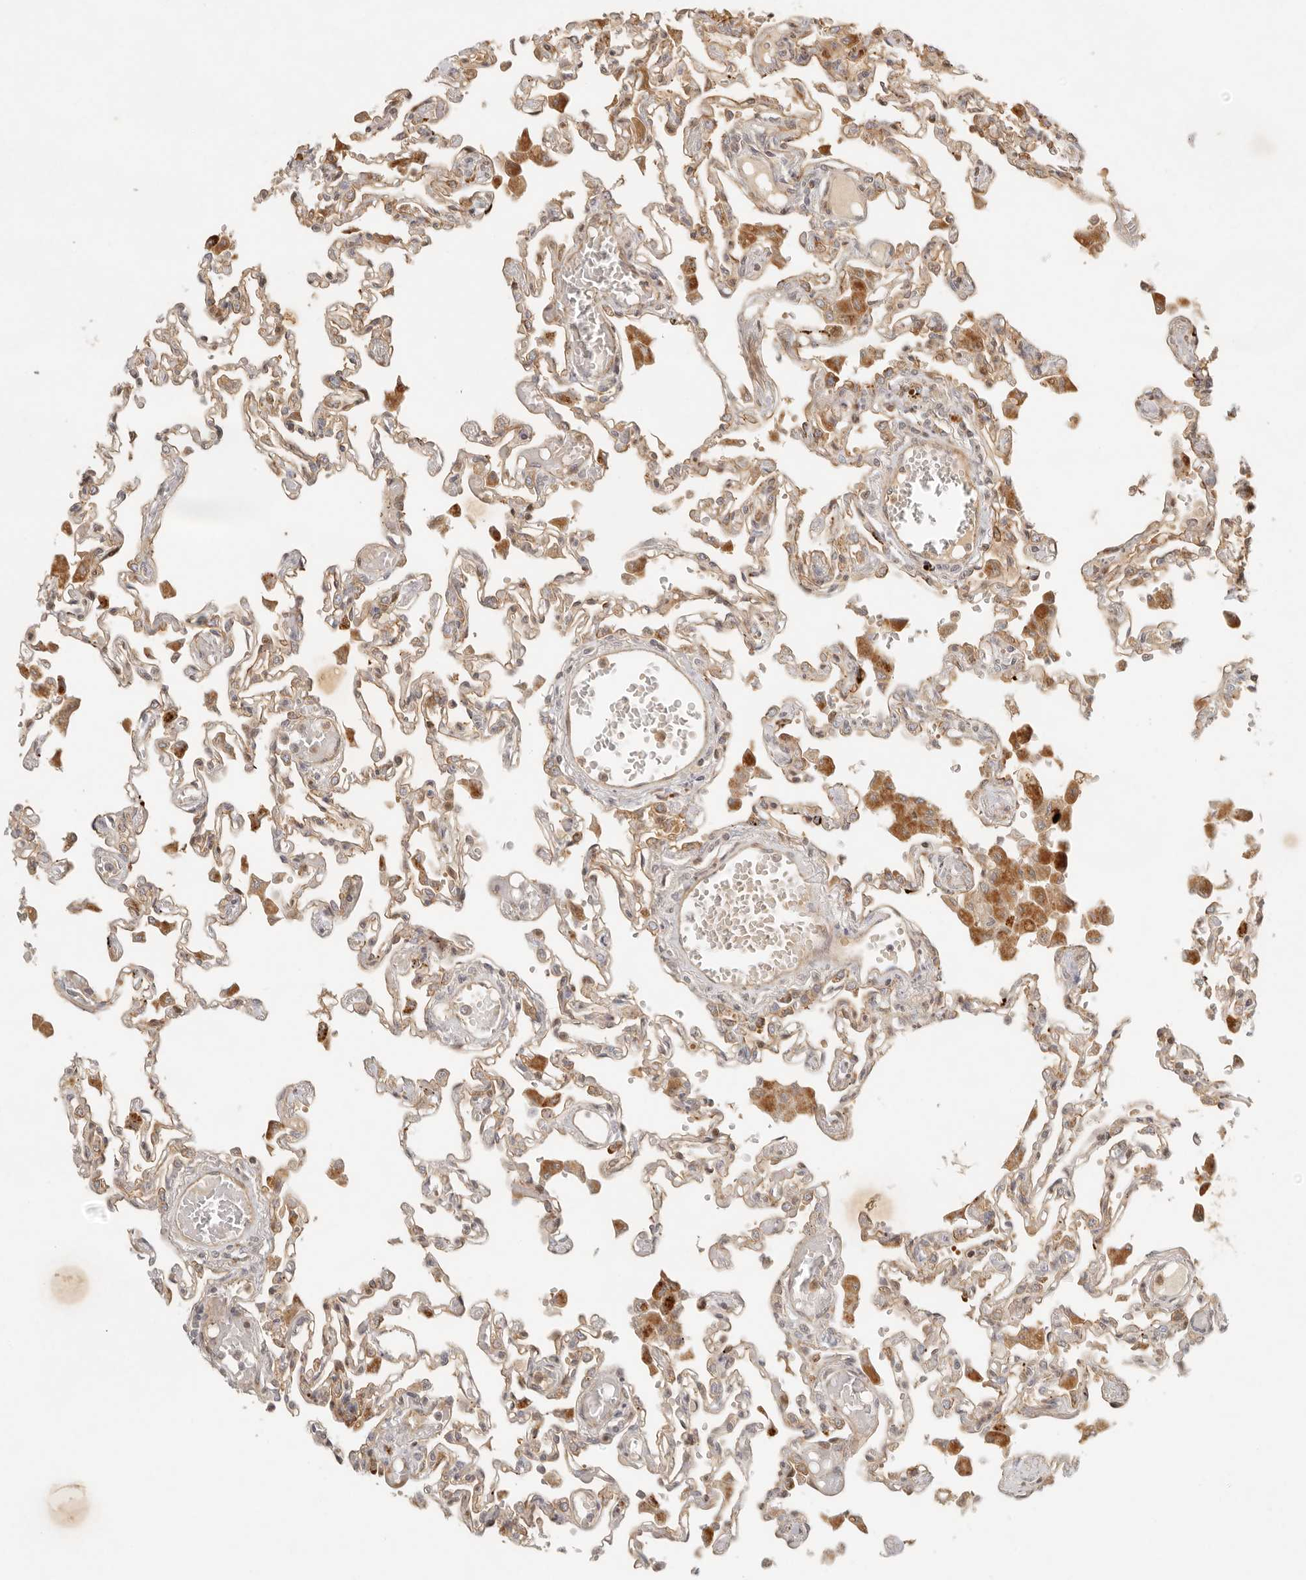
{"staining": {"intensity": "moderate", "quantity": "<25%", "location": "cytoplasmic/membranous"}, "tissue": "lung", "cell_type": "Alveolar cells", "image_type": "normal", "snomed": [{"axis": "morphology", "description": "Normal tissue, NOS"}, {"axis": "topography", "description": "Bronchus"}, {"axis": "topography", "description": "Lung"}], "caption": "DAB (3,3'-diaminobenzidine) immunohistochemical staining of unremarkable lung demonstrates moderate cytoplasmic/membranous protein staining in about <25% of alveolar cells.", "gene": "KLHL38", "patient": {"sex": "female", "age": 49}}